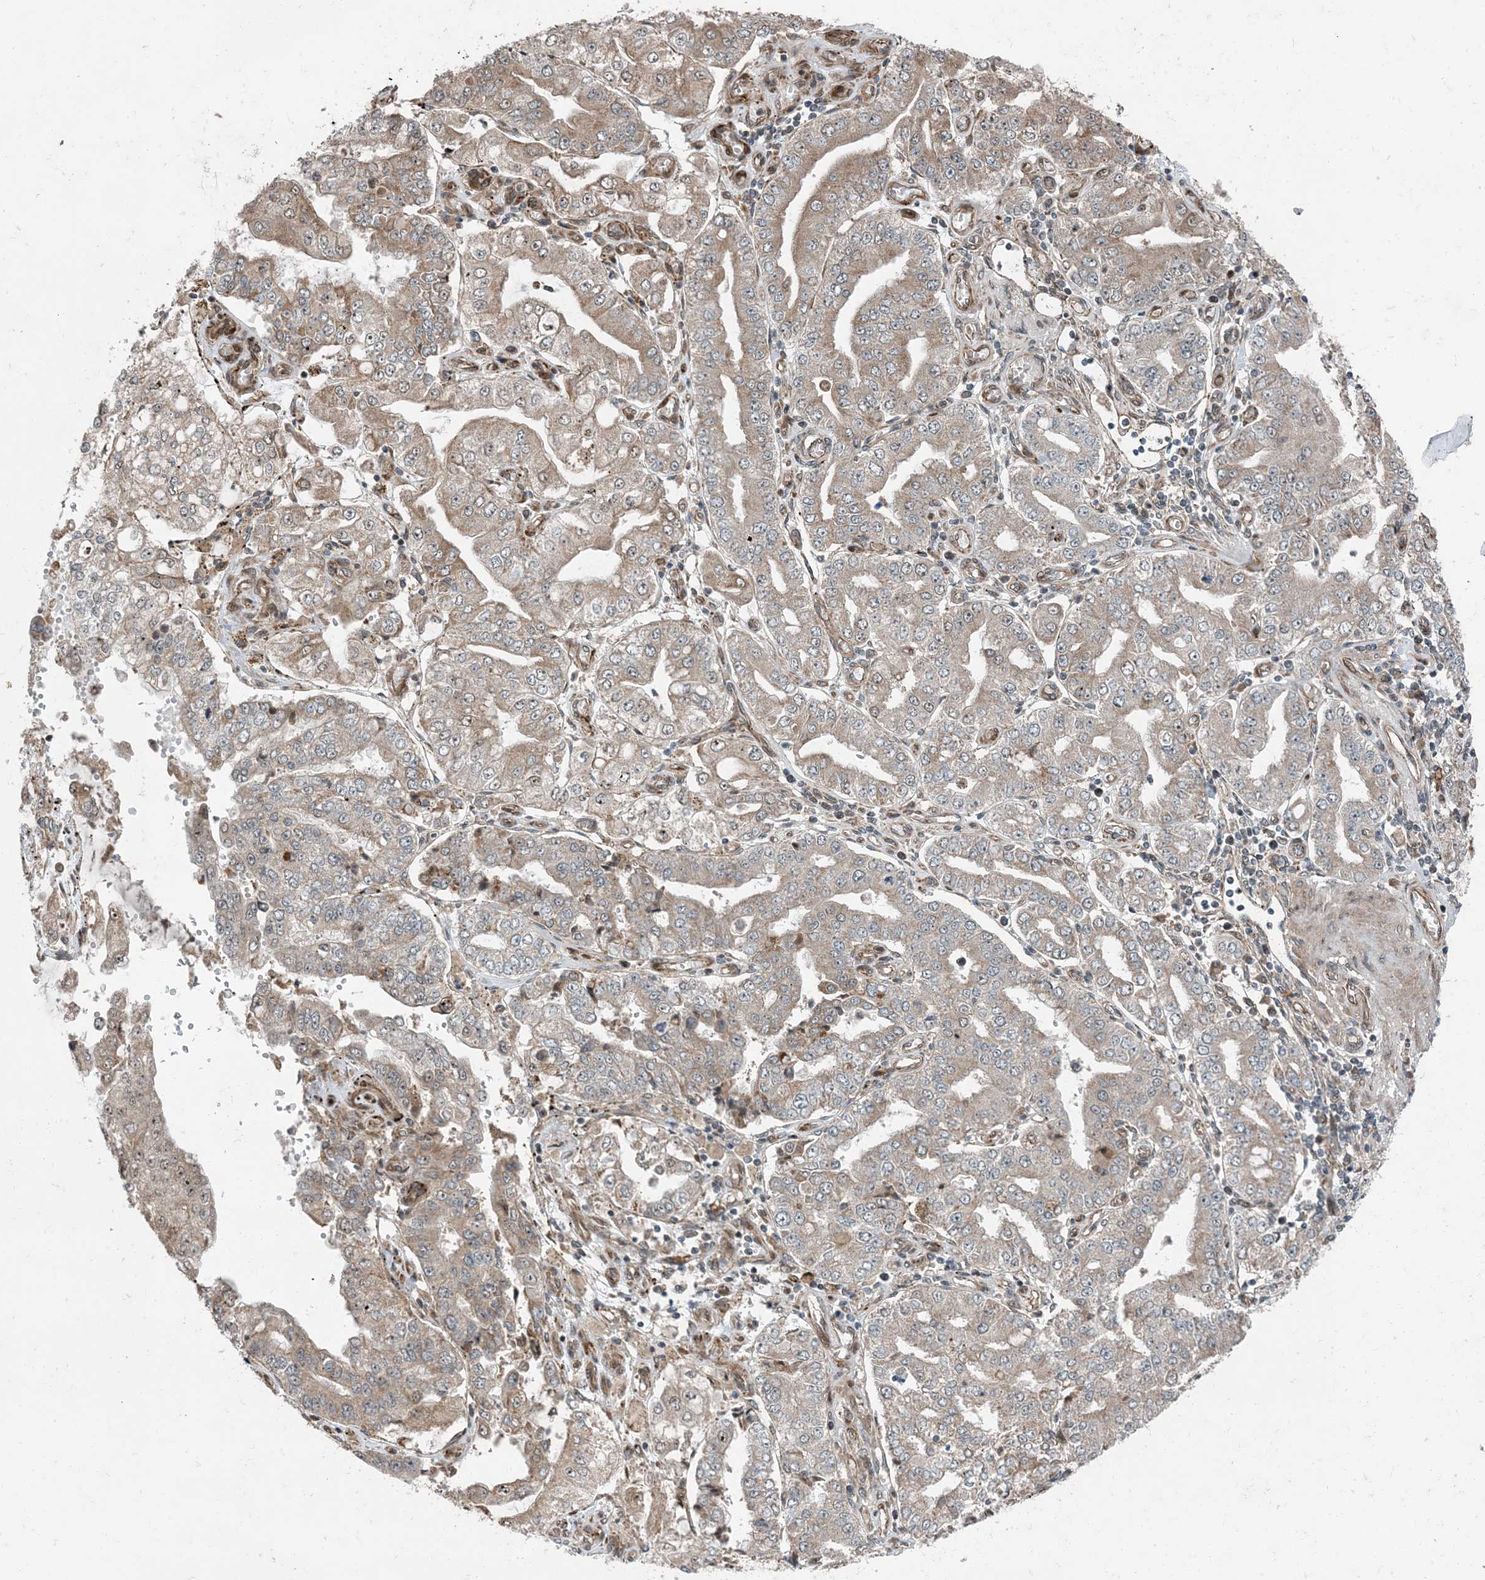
{"staining": {"intensity": "weak", "quantity": "25%-75%", "location": "cytoplasmic/membranous"}, "tissue": "stomach cancer", "cell_type": "Tumor cells", "image_type": "cancer", "snomed": [{"axis": "morphology", "description": "Adenocarcinoma, NOS"}, {"axis": "topography", "description": "Stomach"}], "caption": "Weak cytoplasmic/membranous protein expression is appreciated in about 25%-75% of tumor cells in stomach cancer (adenocarcinoma).", "gene": "EDEM2", "patient": {"sex": "male", "age": 76}}